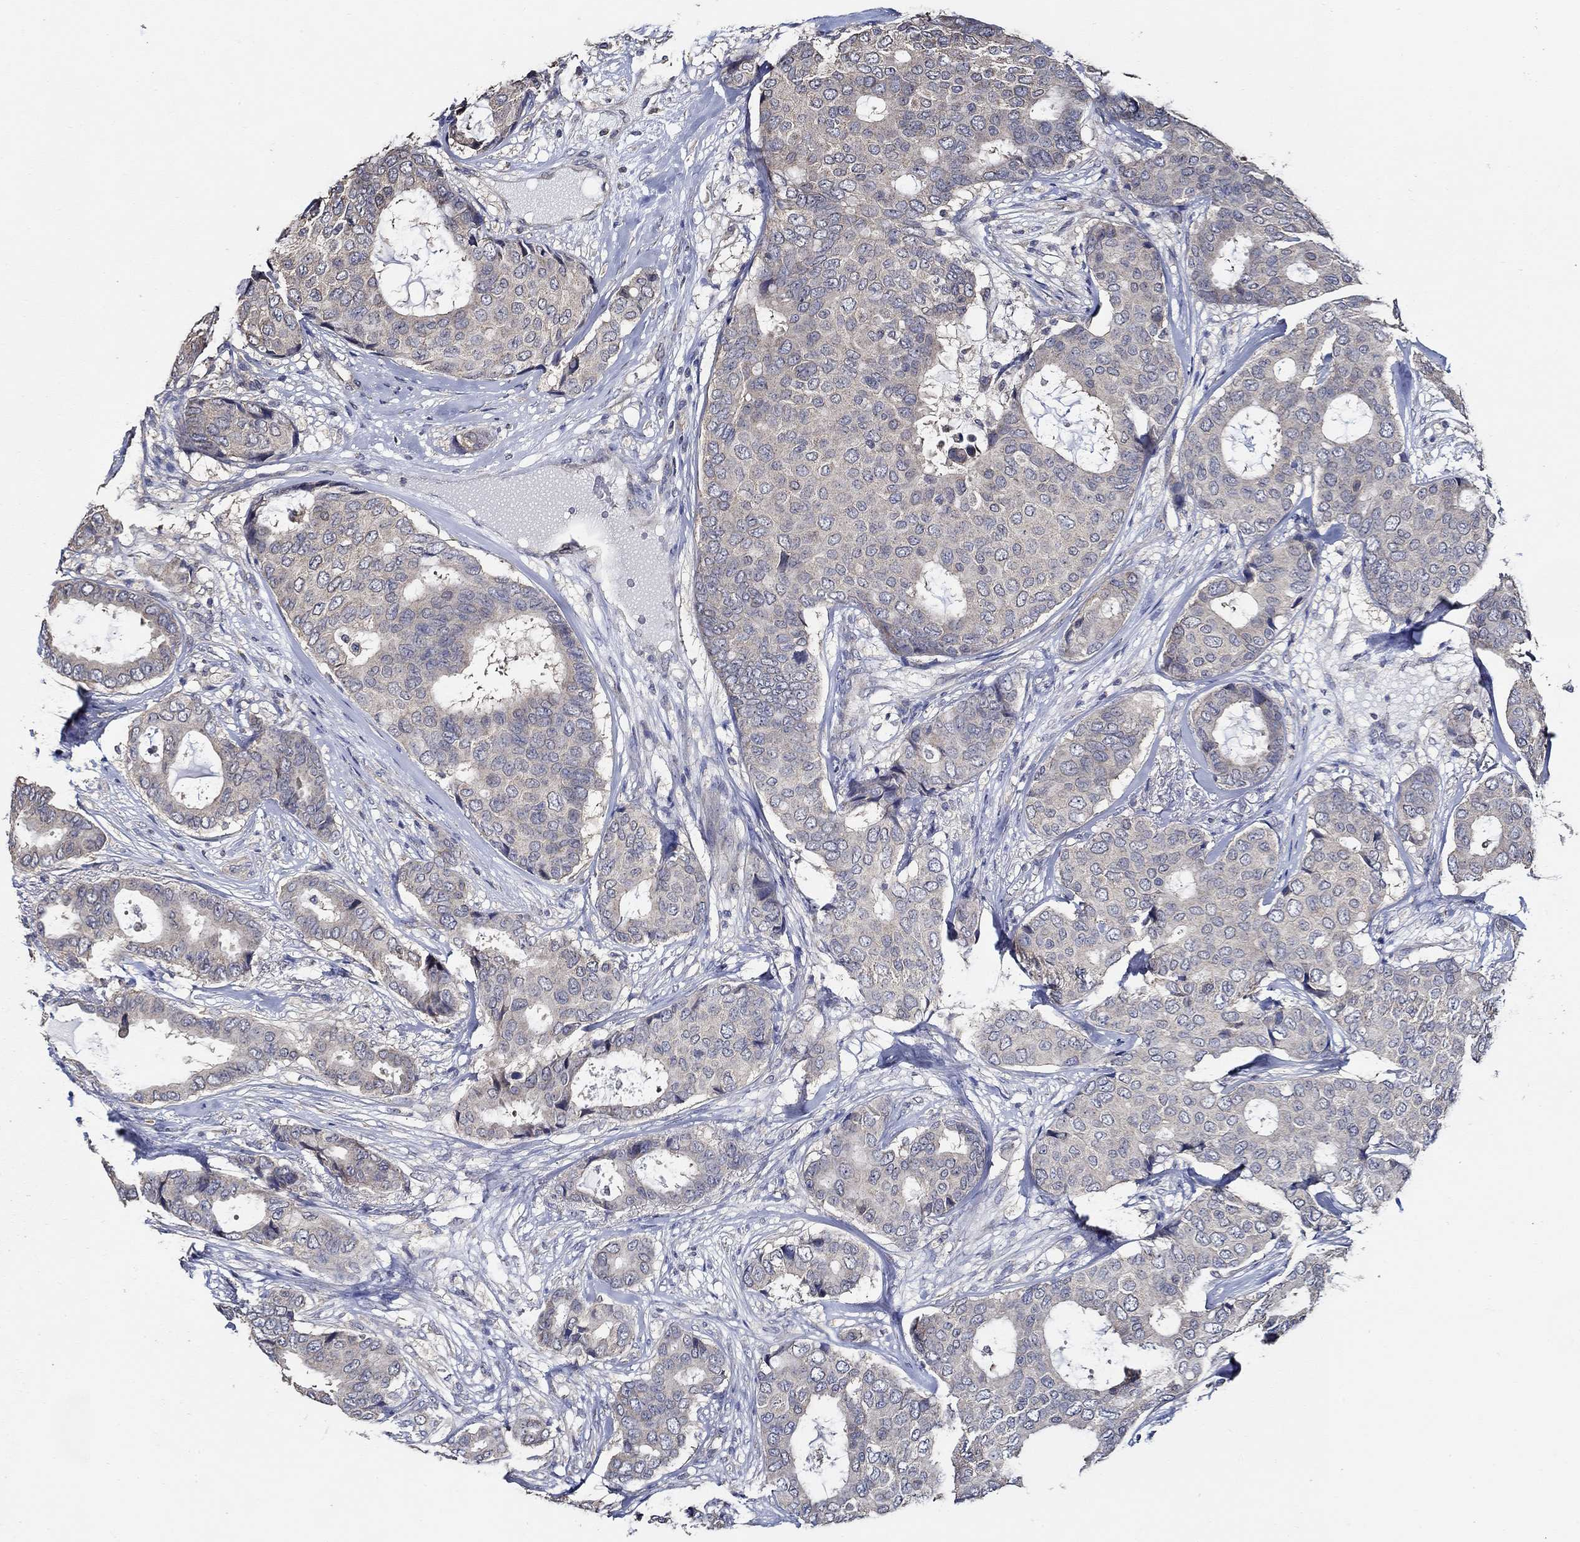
{"staining": {"intensity": "negative", "quantity": "none", "location": "none"}, "tissue": "breast cancer", "cell_type": "Tumor cells", "image_type": "cancer", "snomed": [{"axis": "morphology", "description": "Duct carcinoma"}, {"axis": "topography", "description": "Breast"}], "caption": "This is an IHC micrograph of human intraductal carcinoma (breast). There is no staining in tumor cells.", "gene": "WDR53", "patient": {"sex": "female", "age": 75}}